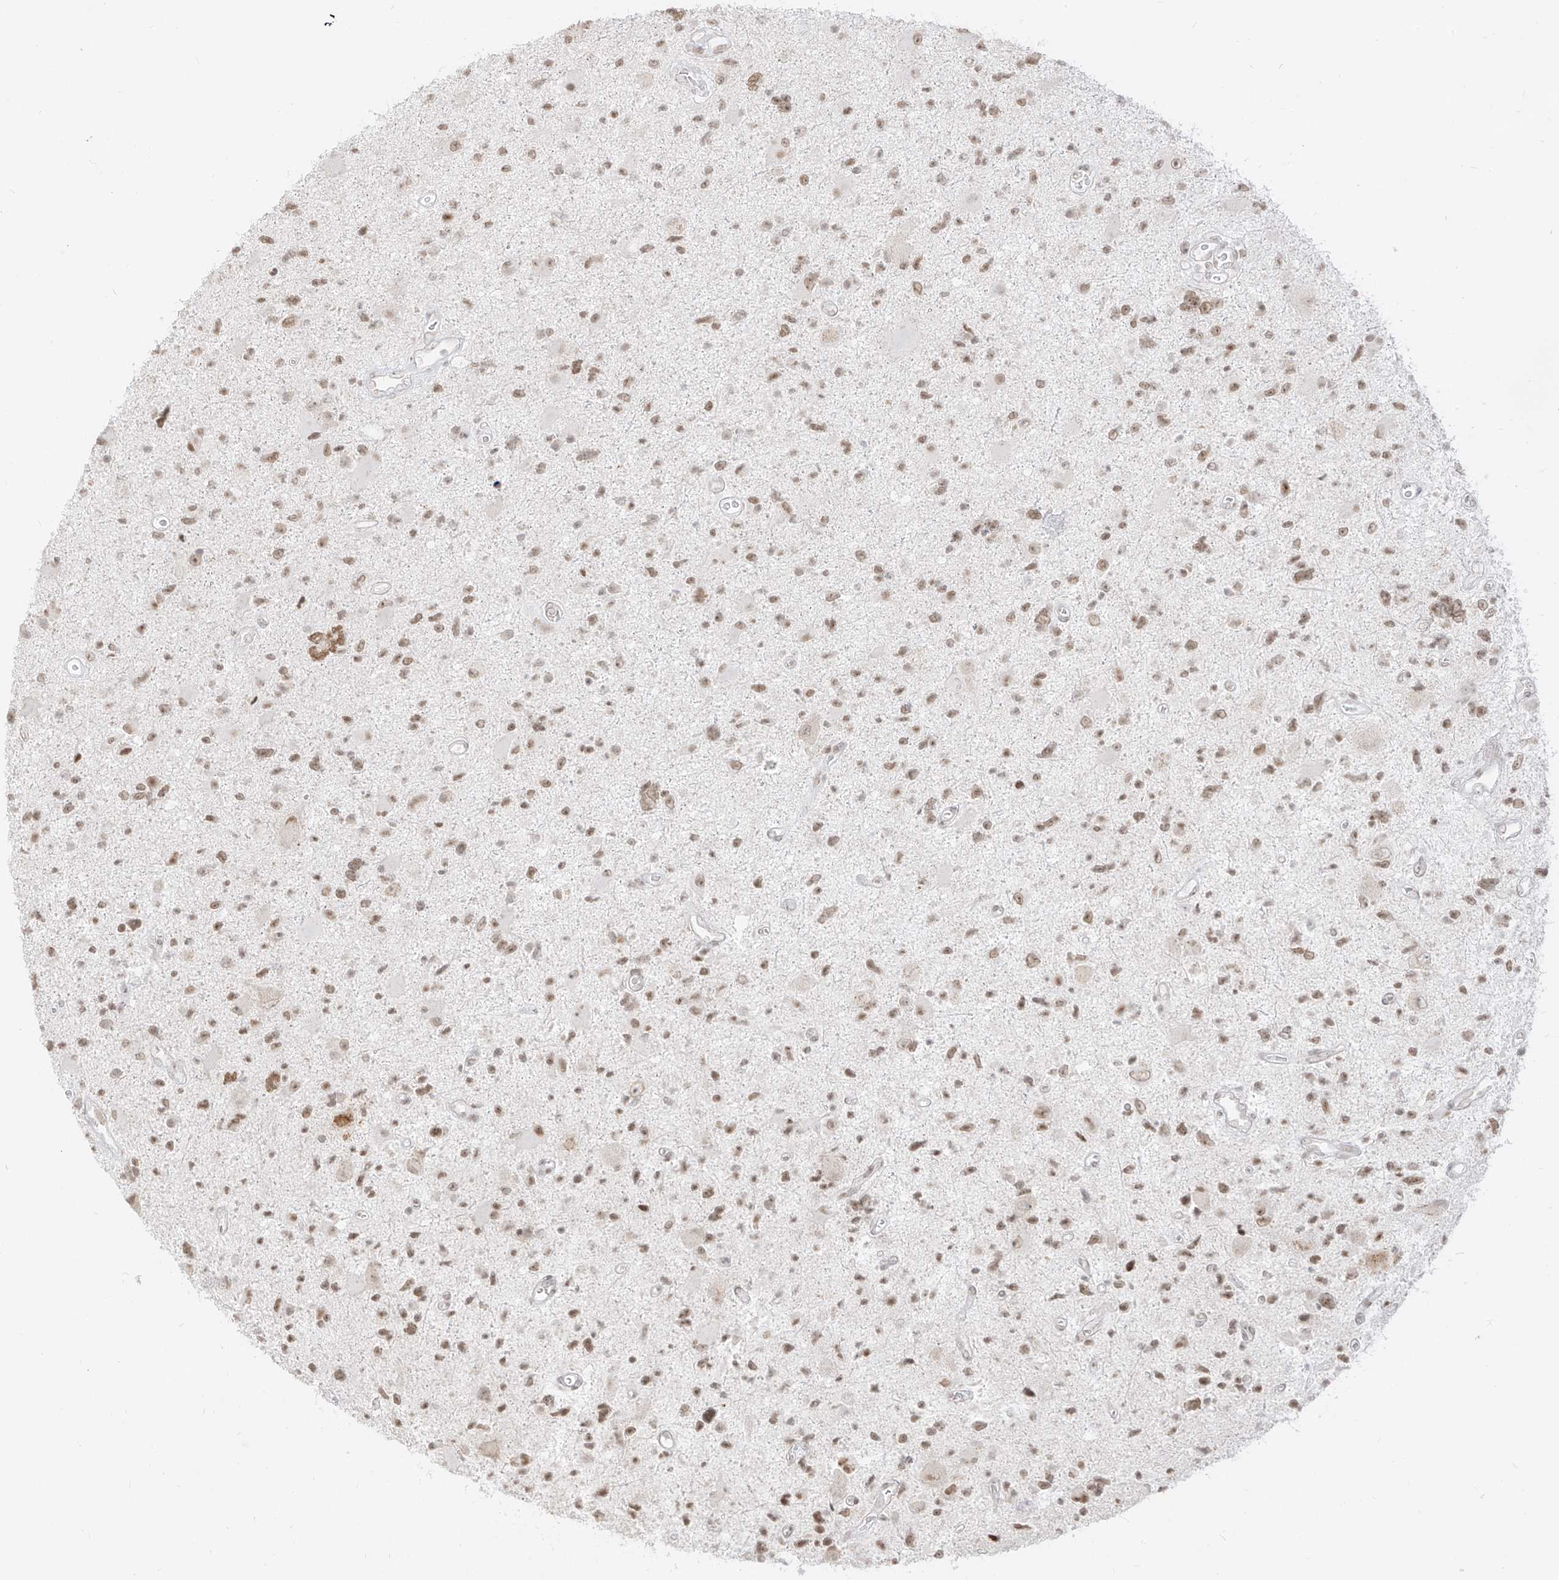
{"staining": {"intensity": "moderate", "quantity": ">75%", "location": "nuclear"}, "tissue": "glioma", "cell_type": "Tumor cells", "image_type": "cancer", "snomed": [{"axis": "morphology", "description": "Glioma, malignant, High grade"}, {"axis": "topography", "description": "Brain"}], "caption": "Protein expression analysis of human glioma reveals moderate nuclear positivity in approximately >75% of tumor cells. Immunohistochemistry (ihc) stains the protein in brown and the nuclei are stained blue.", "gene": "SUPT5H", "patient": {"sex": "male", "age": 33}}